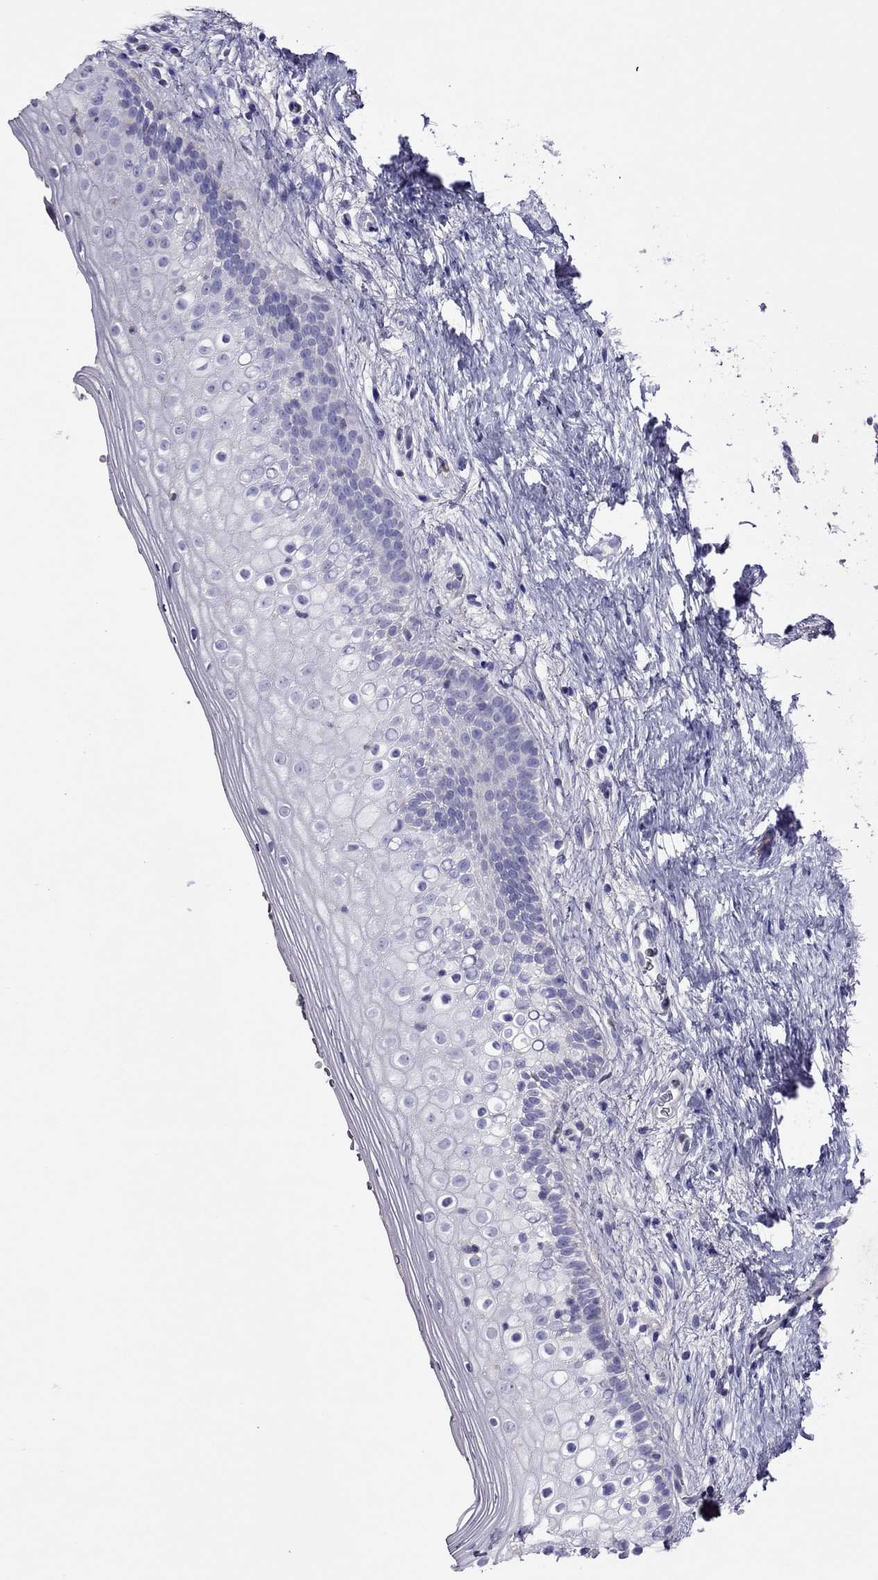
{"staining": {"intensity": "negative", "quantity": "none", "location": "none"}, "tissue": "vagina", "cell_type": "Squamous epithelial cells", "image_type": "normal", "snomed": [{"axis": "morphology", "description": "Normal tissue, NOS"}, {"axis": "topography", "description": "Vagina"}], "caption": "DAB (3,3'-diaminobenzidine) immunohistochemical staining of normal human vagina exhibits no significant positivity in squamous epithelial cells.", "gene": "TEX22", "patient": {"sex": "female", "age": 47}}